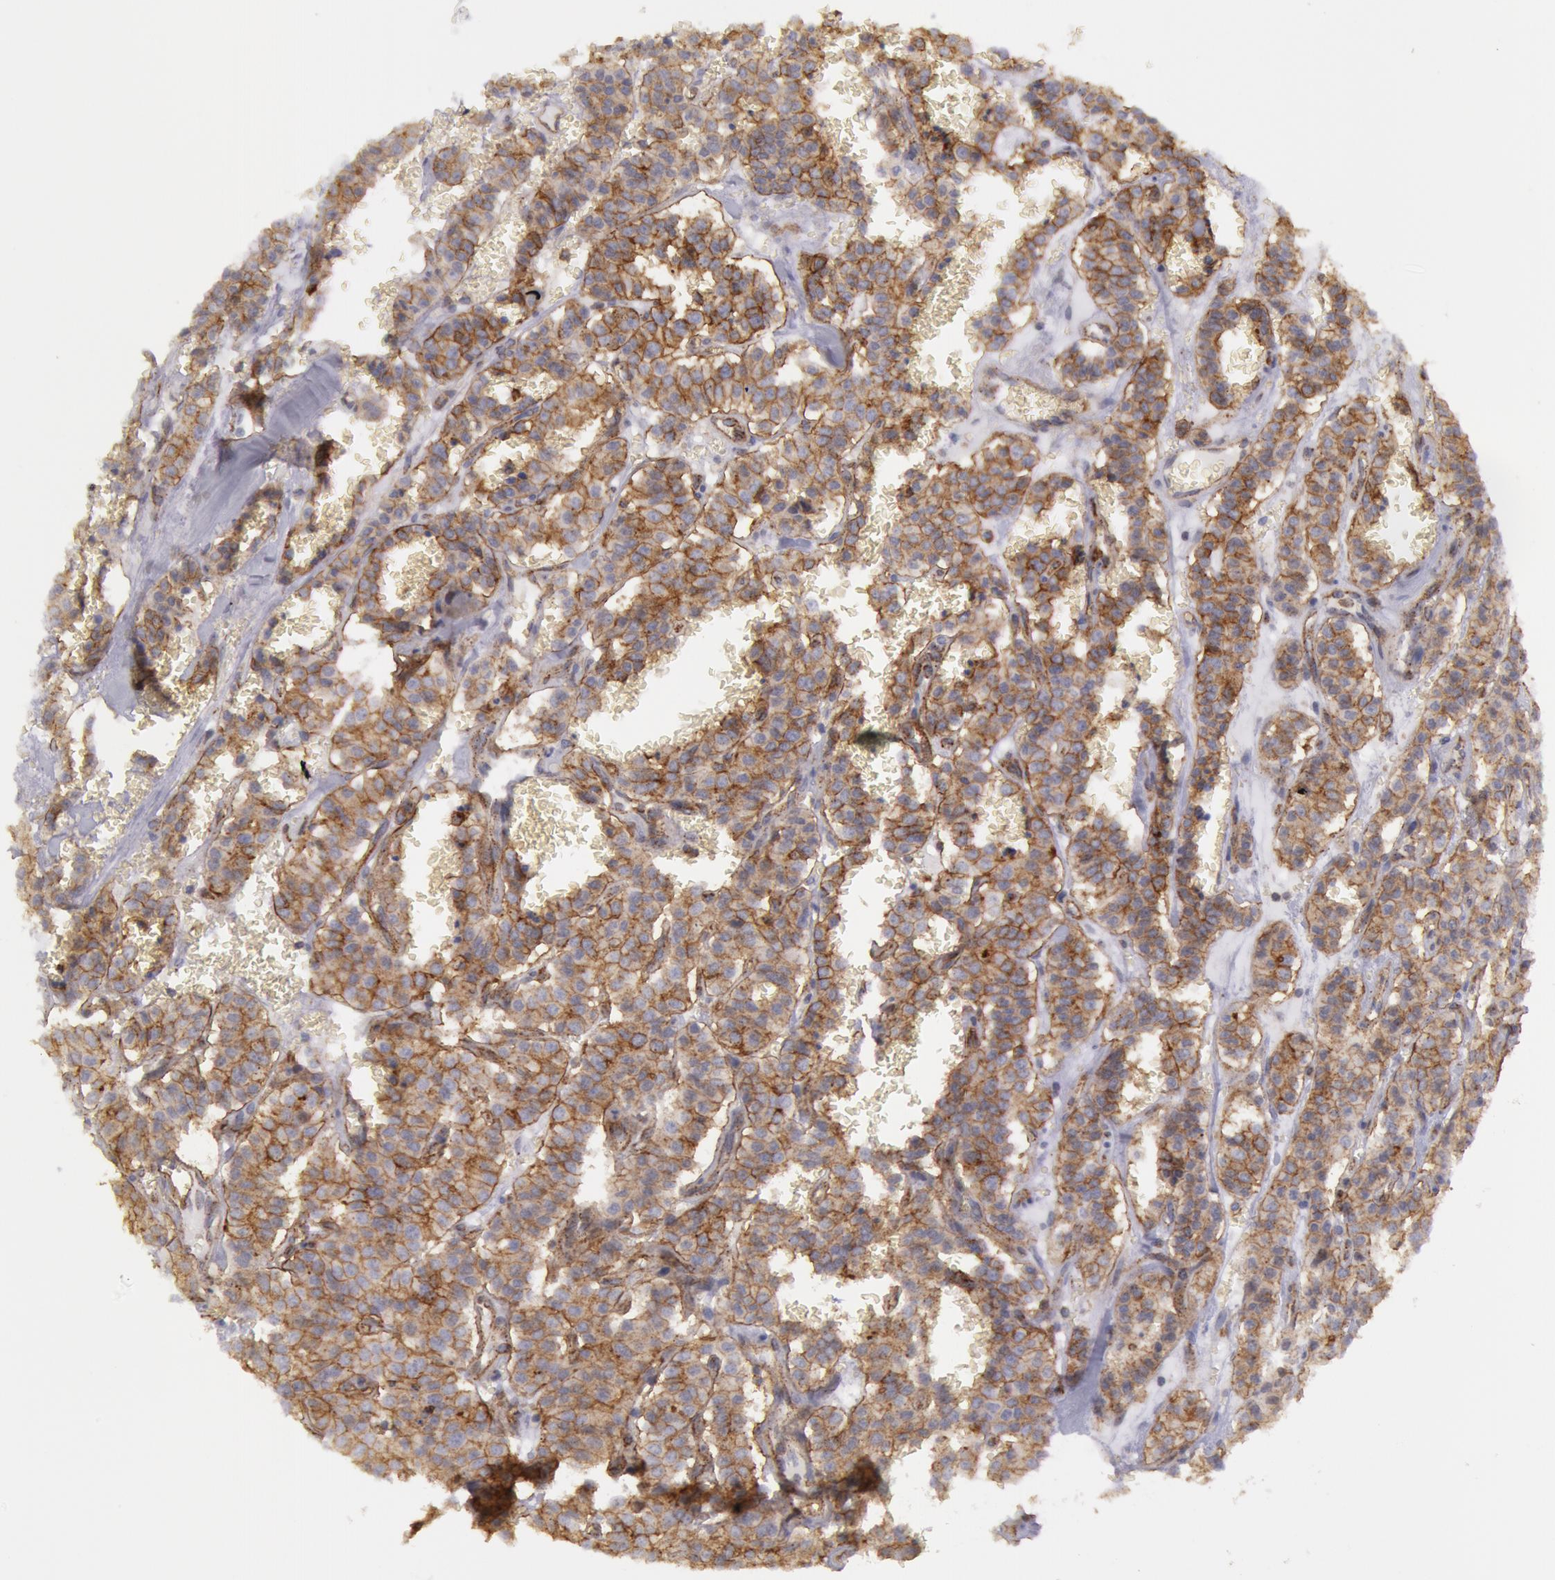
{"staining": {"intensity": "moderate", "quantity": ">75%", "location": "cytoplasmic/membranous"}, "tissue": "carcinoid", "cell_type": "Tumor cells", "image_type": "cancer", "snomed": [{"axis": "morphology", "description": "Carcinoid, malignant, NOS"}, {"axis": "topography", "description": "Bronchus"}], "caption": "IHC staining of carcinoid, which exhibits medium levels of moderate cytoplasmic/membranous positivity in about >75% of tumor cells indicating moderate cytoplasmic/membranous protein staining. The staining was performed using DAB (3,3'-diaminobenzidine) (brown) for protein detection and nuclei were counterstained in hematoxylin (blue).", "gene": "FLOT2", "patient": {"sex": "male", "age": 55}}